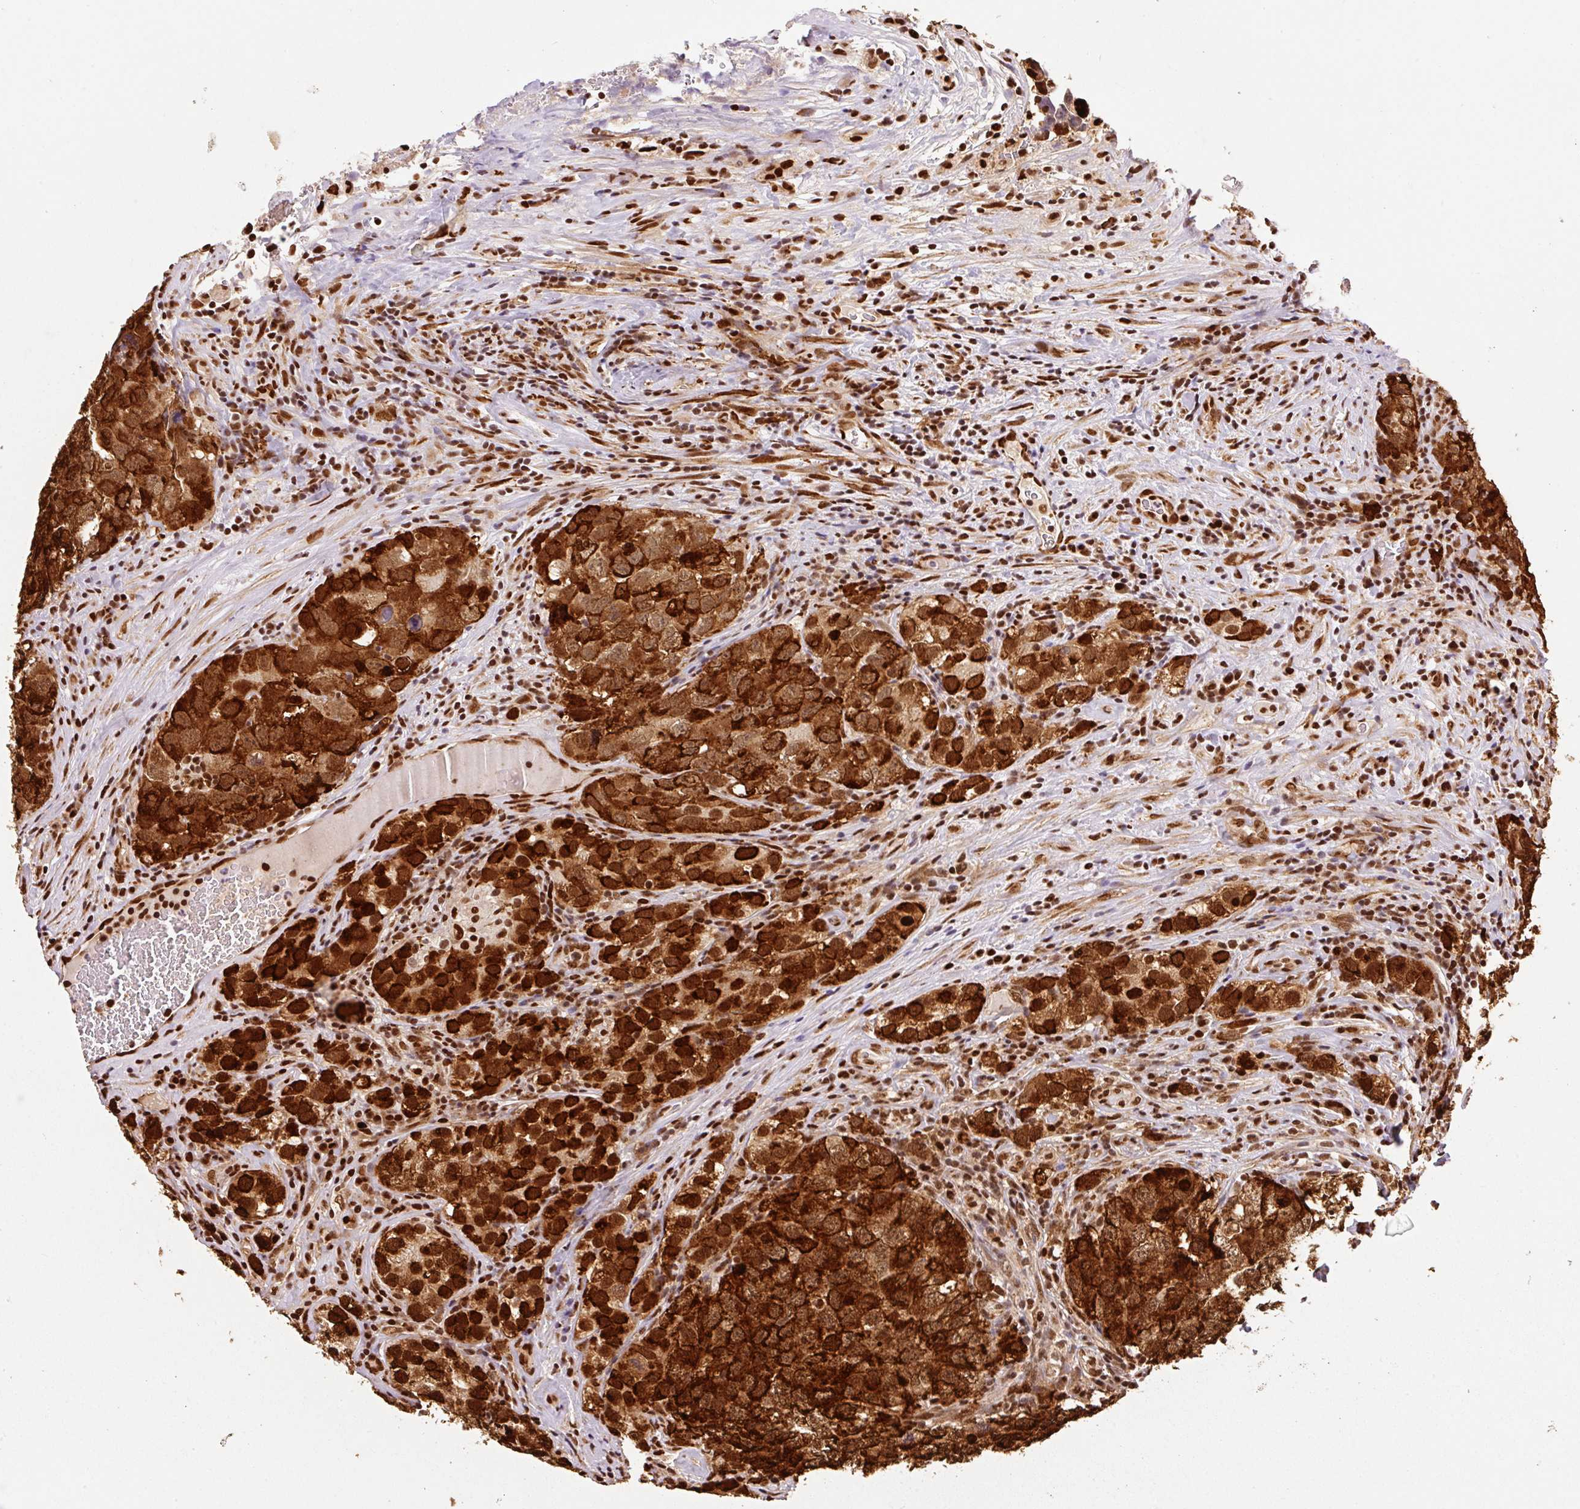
{"staining": {"intensity": "strong", "quantity": ">75%", "location": "cytoplasmic/membranous,nuclear"}, "tissue": "testis cancer", "cell_type": "Tumor cells", "image_type": "cancer", "snomed": [{"axis": "morphology", "description": "Seminoma, NOS"}, {"axis": "morphology", "description": "Carcinoma, Embryonal, NOS"}, {"axis": "topography", "description": "Testis"}], "caption": "Approximately >75% of tumor cells in testis cancer show strong cytoplasmic/membranous and nuclear protein expression as visualized by brown immunohistochemical staining.", "gene": "GPR139", "patient": {"sex": "male", "age": 43}}